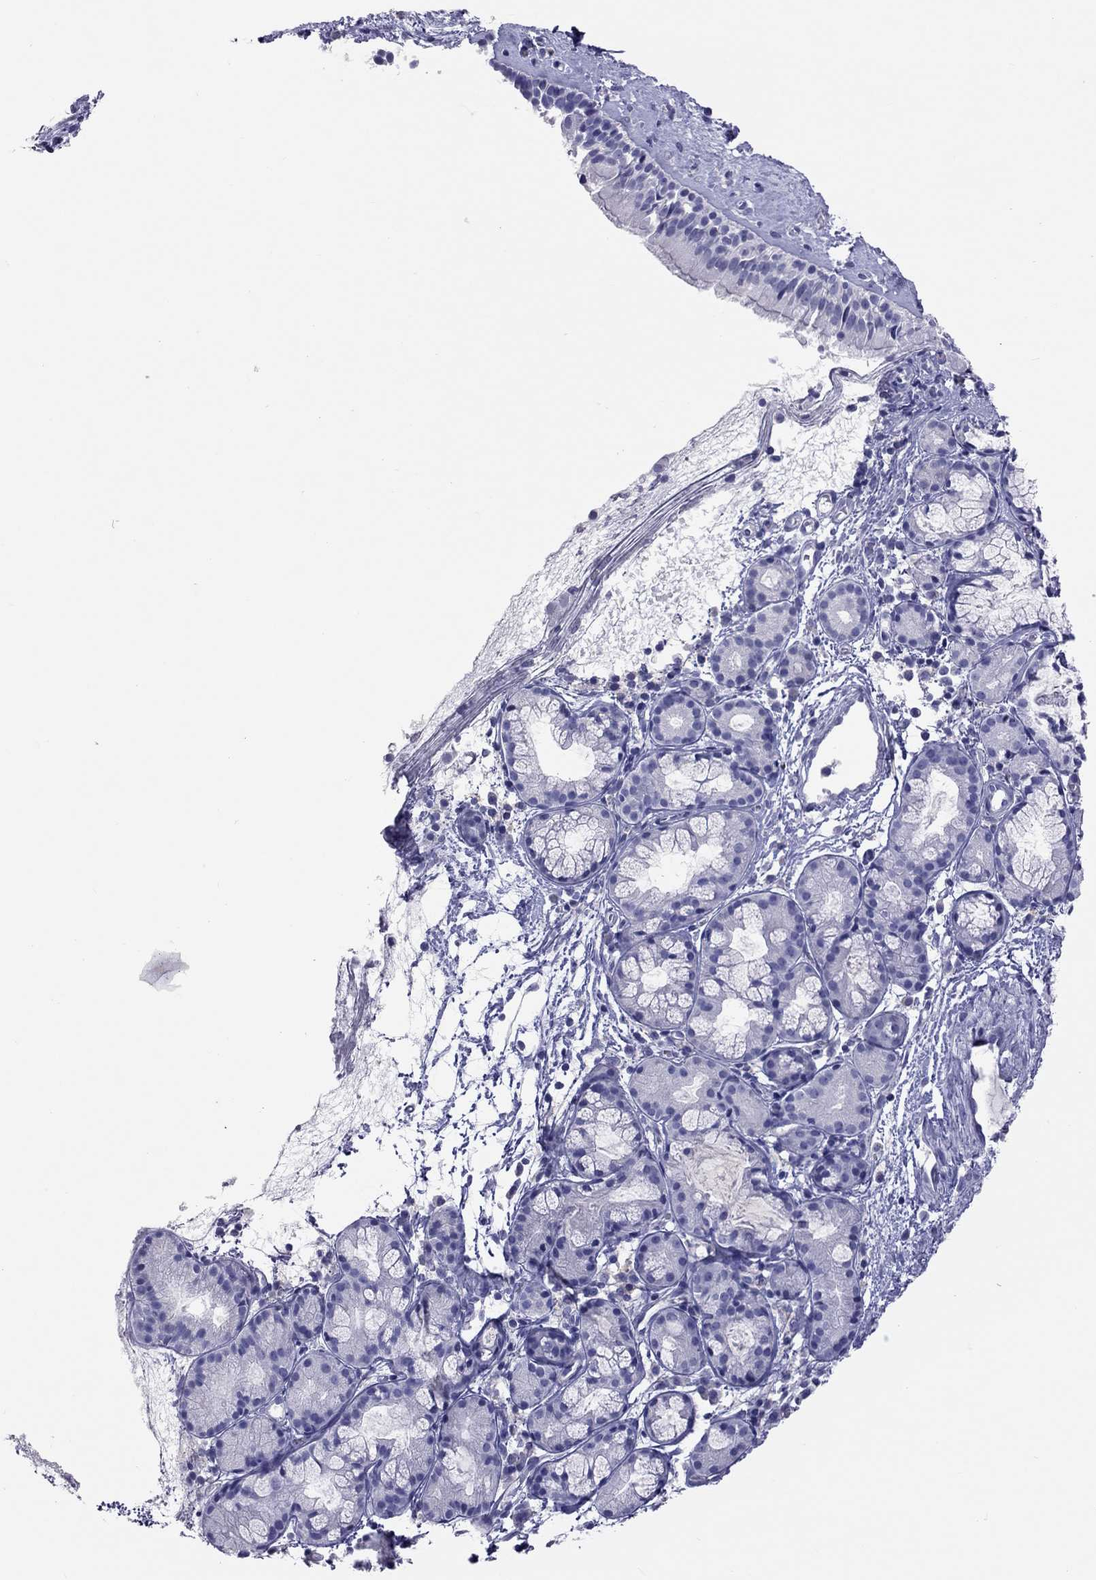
{"staining": {"intensity": "negative", "quantity": "none", "location": "none"}, "tissue": "nasopharynx", "cell_type": "Respiratory epithelial cells", "image_type": "normal", "snomed": [{"axis": "morphology", "description": "Normal tissue, NOS"}, {"axis": "topography", "description": "Nasopharynx"}], "caption": "This image is of benign nasopharynx stained with immunohistochemistry (IHC) to label a protein in brown with the nuclei are counter-stained blue. There is no positivity in respiratory epithelial cells. (DAB (3,3'-diaminobenzidine) immunohistochemistry, high magnification).", "gene": "STAG3", "patient": {"sex": "male", "age": 29}}